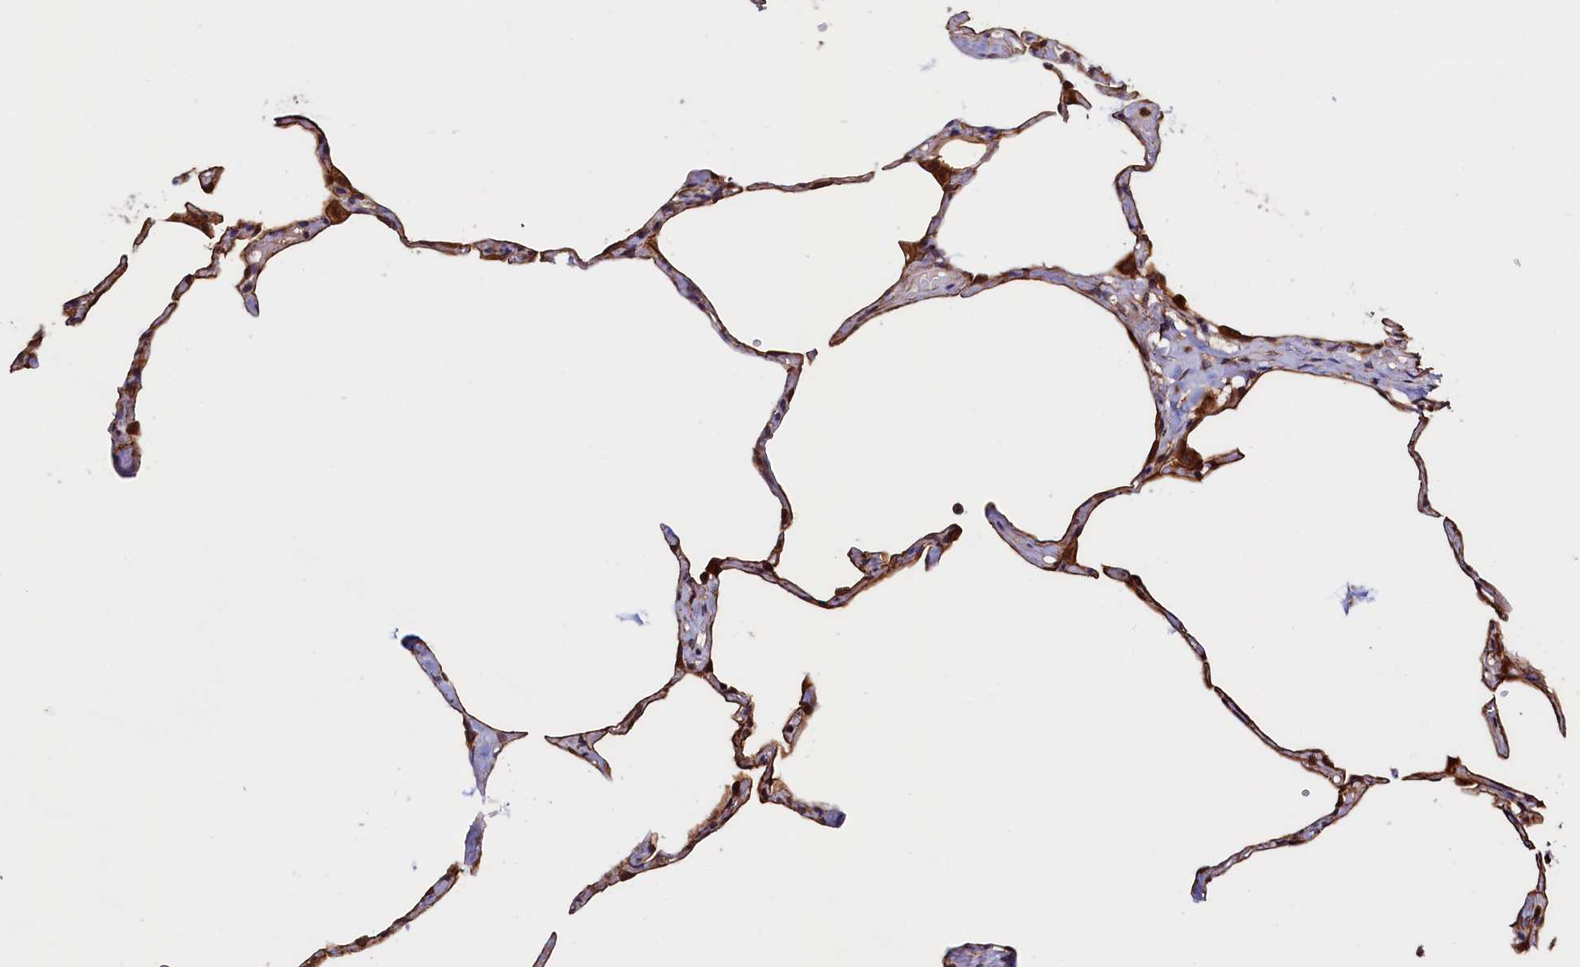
{"staining": {"intensity": "moderate", "quantity": "25%-75%", "location": "cytoplasmic/membranous"}, "tissue": "lung", "cell_type": "Alveolar cells", "image_type": "normal", "snomed": [{"axis": "morphology", "description": "Normal tissue, NOS"}, {"axis": "topography", "description": "Lung"}], "caption": "DAB (3,3'-diaminobenzidine) immunohistochemical staining of normal human lung reveals moderate cytoplasmic/membranous protein expression in approximately 25%-75% of alveolar cells.", "gene": "ATXN2L", "patient": {"sex": "male", "age": 65}}